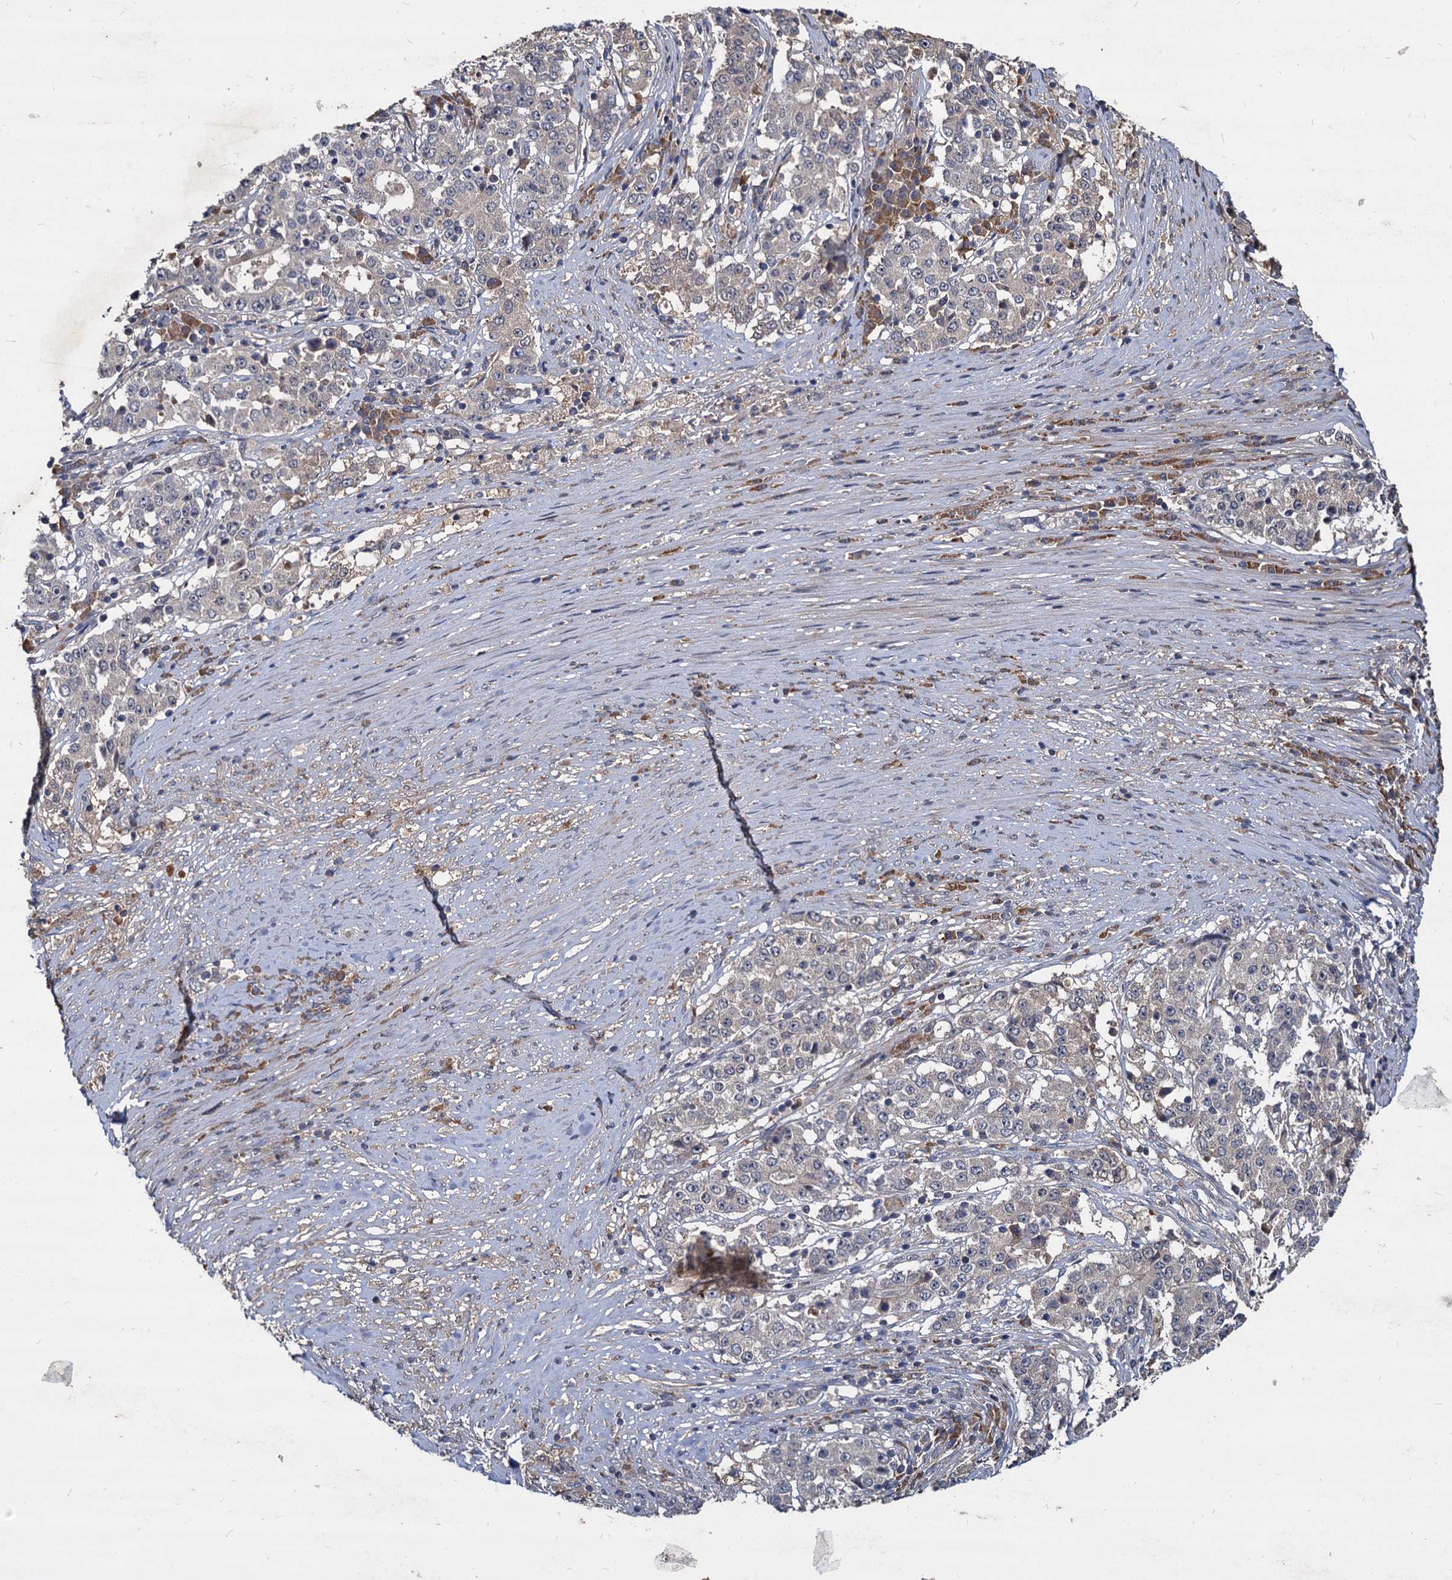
{"staining": {"intensity": "negative", "quantity": "none", "location": "none"}, "tissue": "stomach cancer", "cell_type": "Tumor cells", "image_type": "cancer", "snomed": [{"axis": "morphology", "description": "Adenocarcinoma, NOS"}, {"axis": "topography", "description": "Stomach"}], "caption": "Immunohistochemistry micrograph of neoplastic tissue: stomach cancer stained with DAB (3,3'-diaminobenzidine) exhibits no significant protein positivity in tumor cells.", "gene": "CCDC184", "patient": {"sex": "male", "age": 59}}